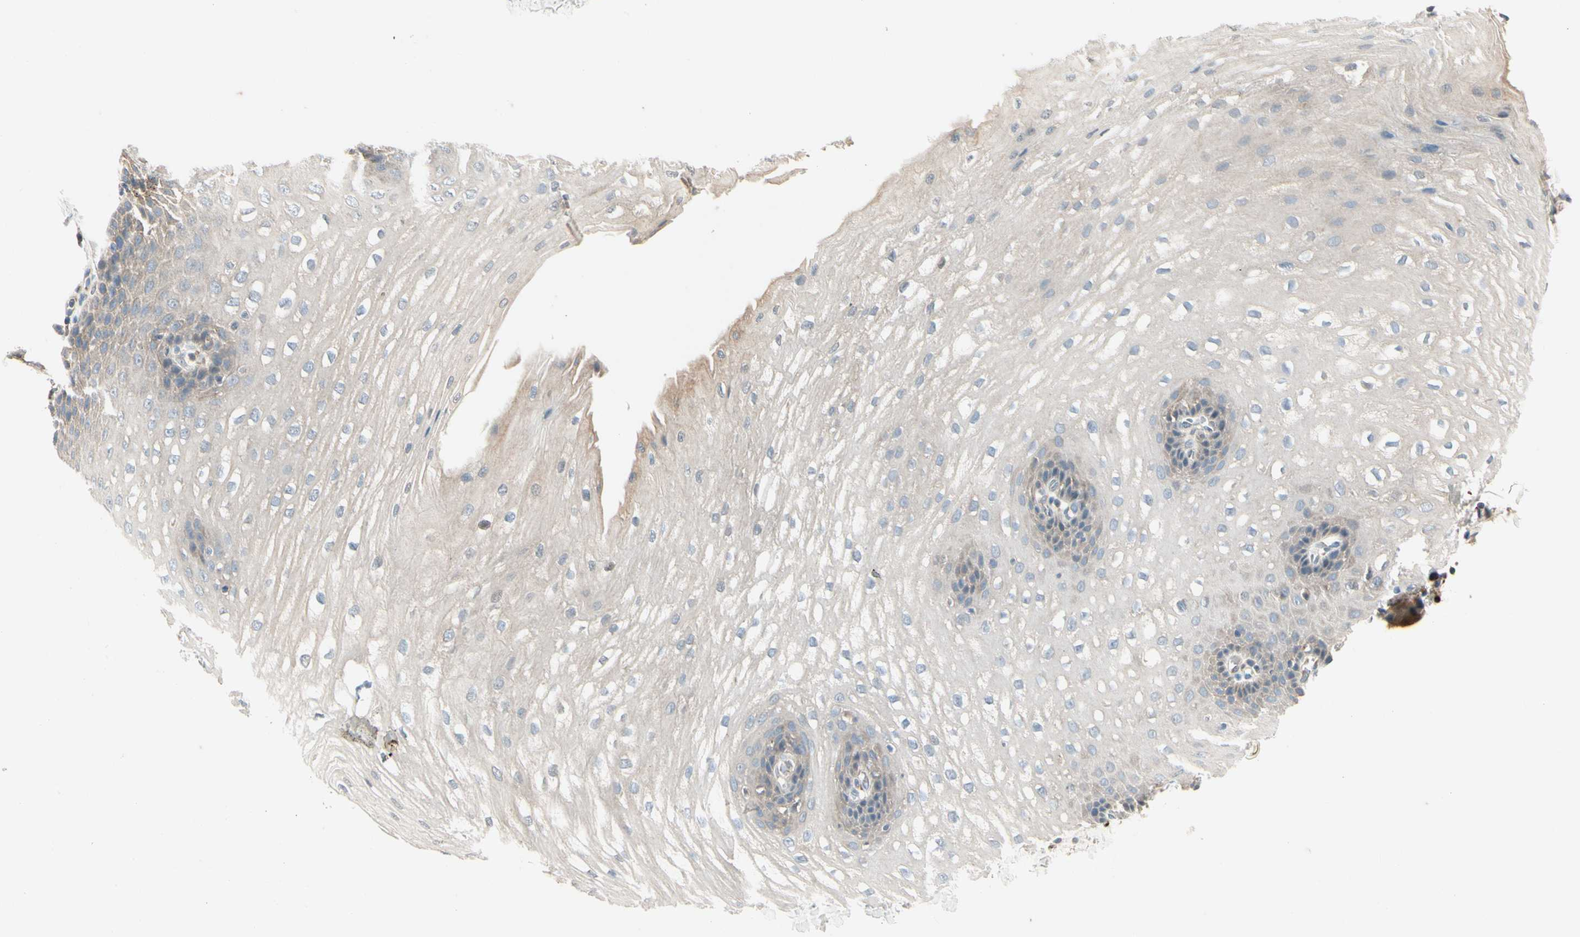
{"staining": {"intensity": "moderate", "quantity": "25%-75%", "location": "cytoplasmic/membranous"}, "tissue": "esophagus", "cell_type": "Squamous epithelial cells", "image_type": "normal", "snomed": [{"axis": "morphology", "description": "Normal tissue, NOS"}, {"axis": "topography", "description": "Esophagus"}], "caption": "The micrograph demonstrates immunohistochemical staining of normal esophagus. There is moderate cytoplasmic/membranous positivity is appreciated in about 25%-75% of squamous epithelial cells. (DAB (3,3'-diaminobenzidine) IHC with brightfield microscopy, high magnification).", "gene": "ABCA3", "patient": {"sex": "male", "age": 48}}